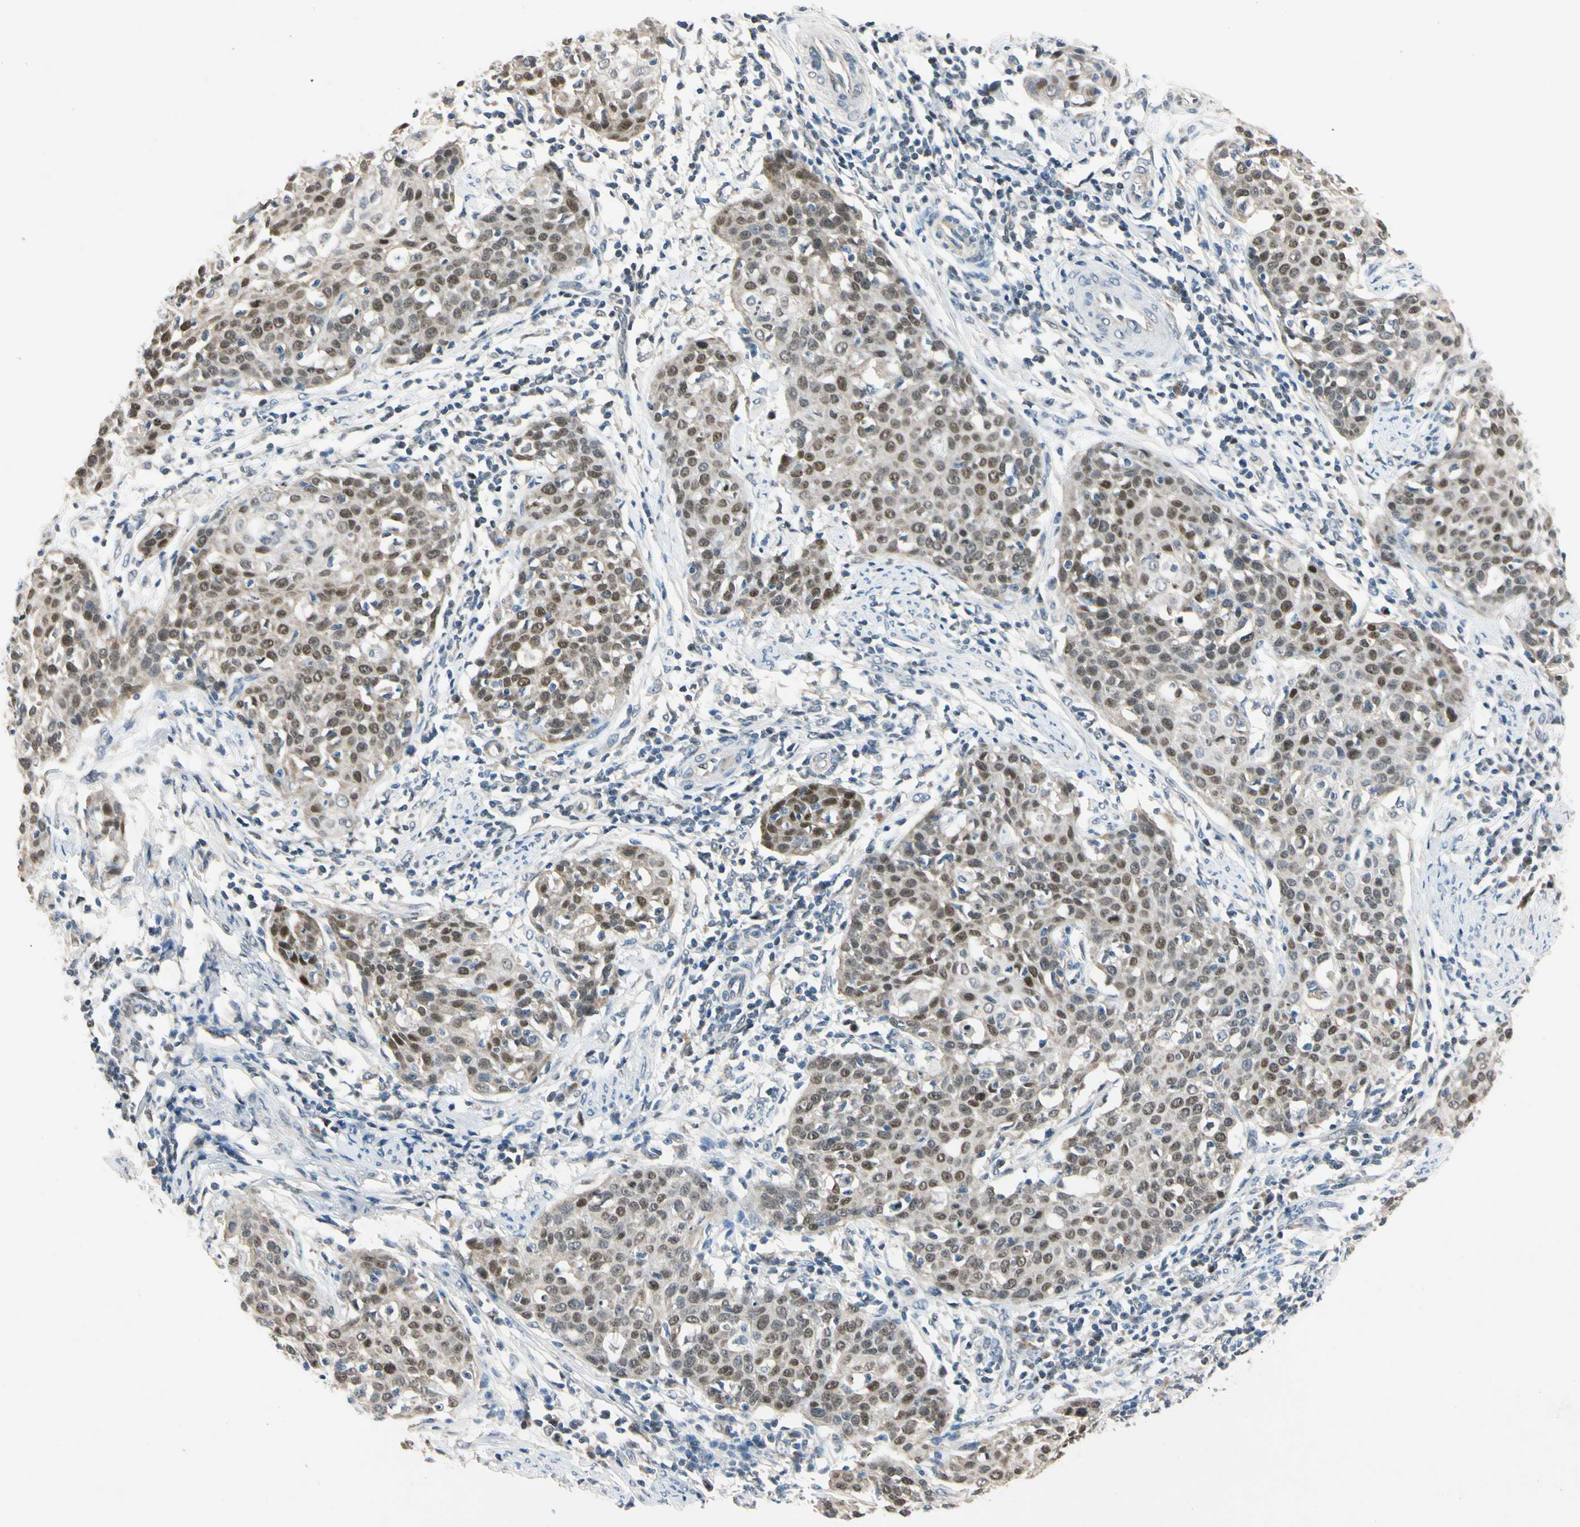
{"staining": {"intensity": "moderate", "quantity": ">75%", "location": "nuclear"}, "tissue": "cervical cancer", "cell_type": "Tumor cells", "image_type": "cancer", "snomed": [{"axis": "morphology", "description": "Squamous cell carcinoma, NOS"}, {"axis": "topography", "description": "Cervix"}], "caption": "Approximately >75% of tumor cells in human cervical cancer (squamous cell carcinoma) demonstrate moderate nuclear protein positivity as visualized by brown immunohistochemical staining.", "gene": "RIOX2", "patient": {"sex": "female", "age": 38}}